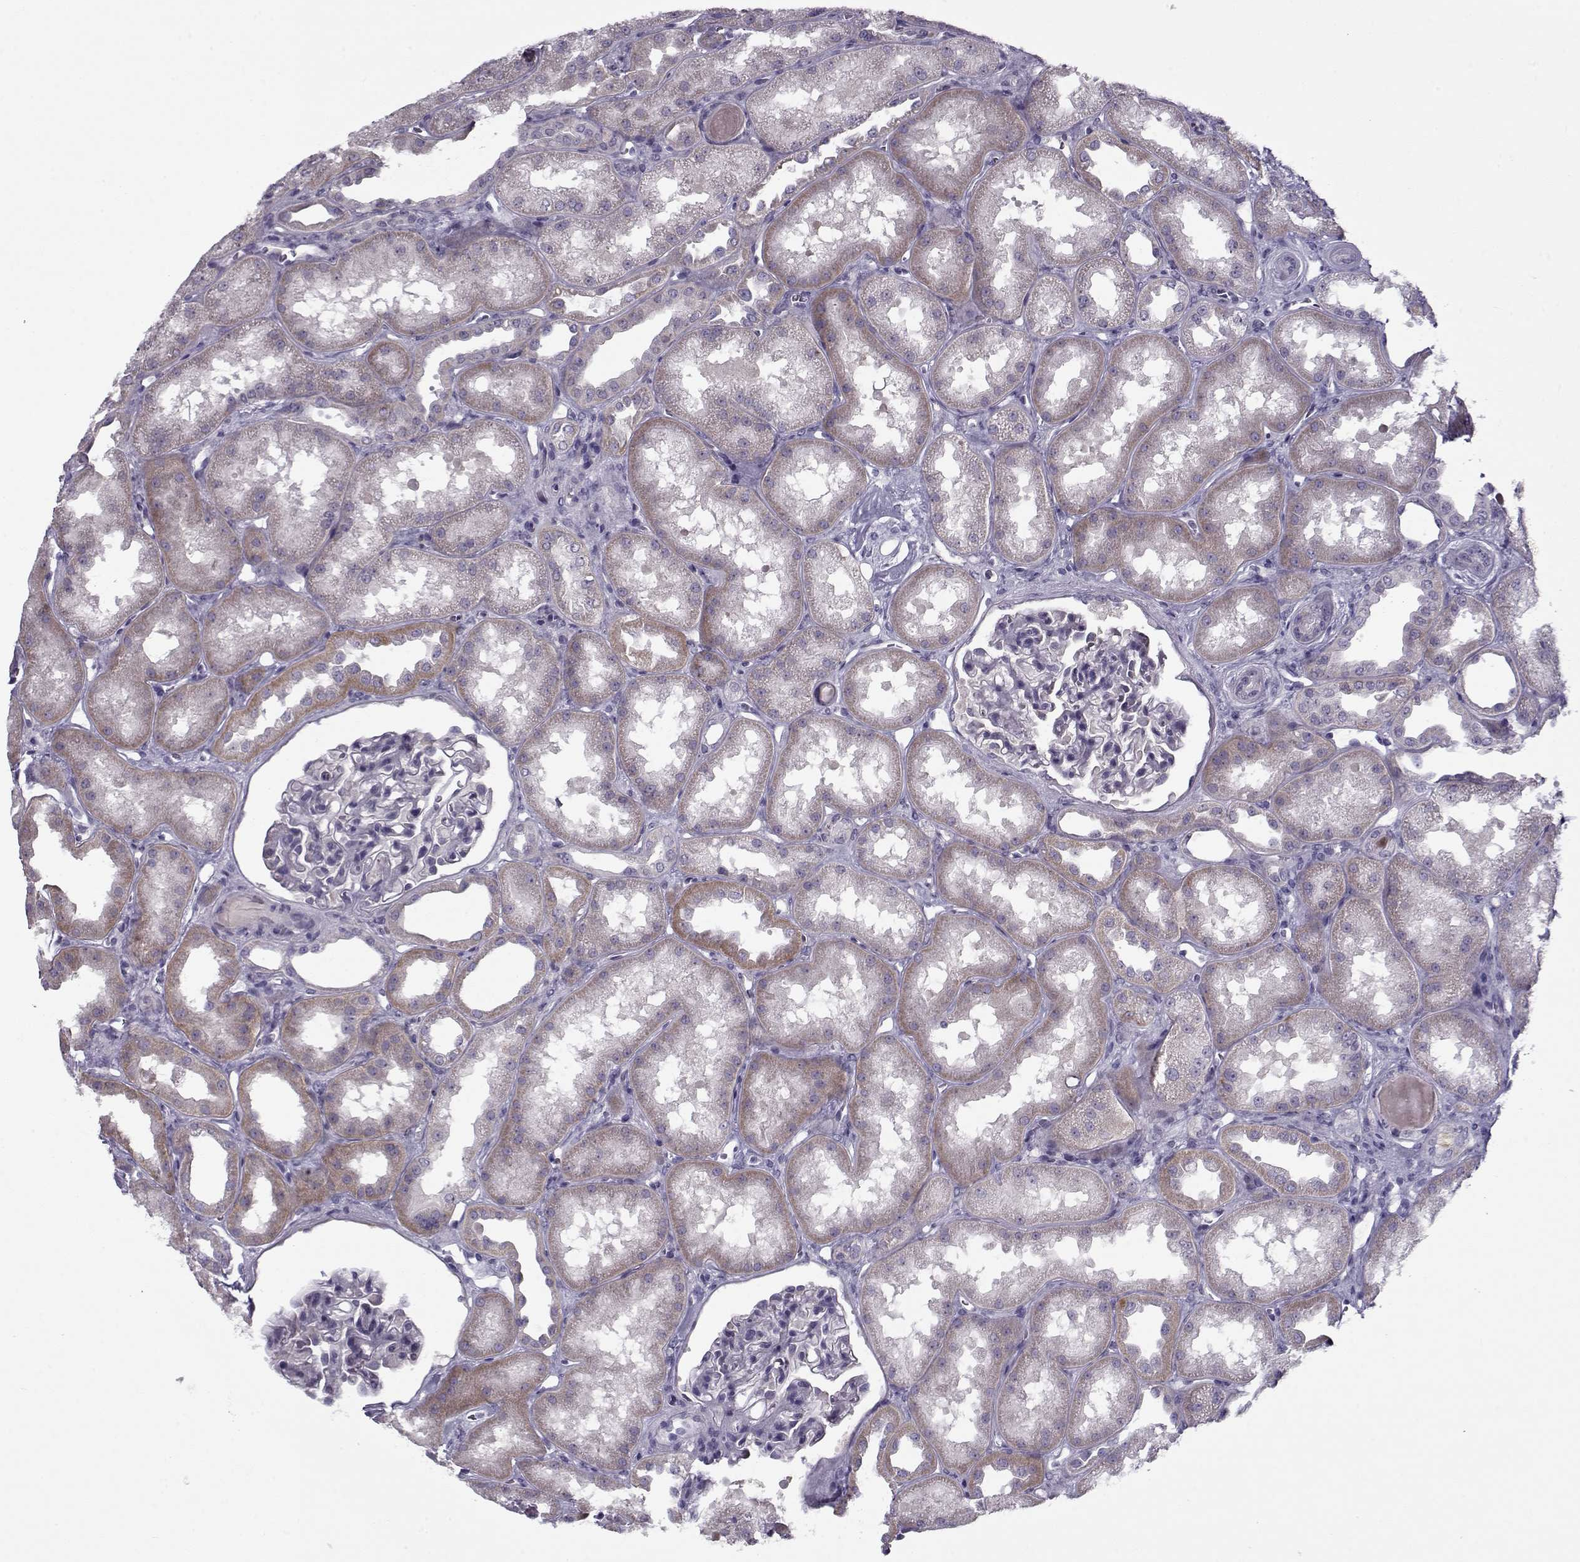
{"staining": {"intensity": "negative", "quantity": "none", "location": "none"}, "tissue": "kidney", "cell_type": "Cells in glomeruli", "image_type": "normal", "snomed": [{"axis": "morphology", "description": "Normal tissue, NOS"}, {"axis": "topography", "description": "Kidney"}], "caption": "Cells in glomeruli show no significant protein positivity in normal kidney. Brightfield microscopy of immunohistochemistry stained with DAB (3,3'-diaminobenzidine) (brown) and hematoxylin (blue), captured at high magnification.", "gene": "PP2D1", "patient": {"sex": "male", "age": 61}}